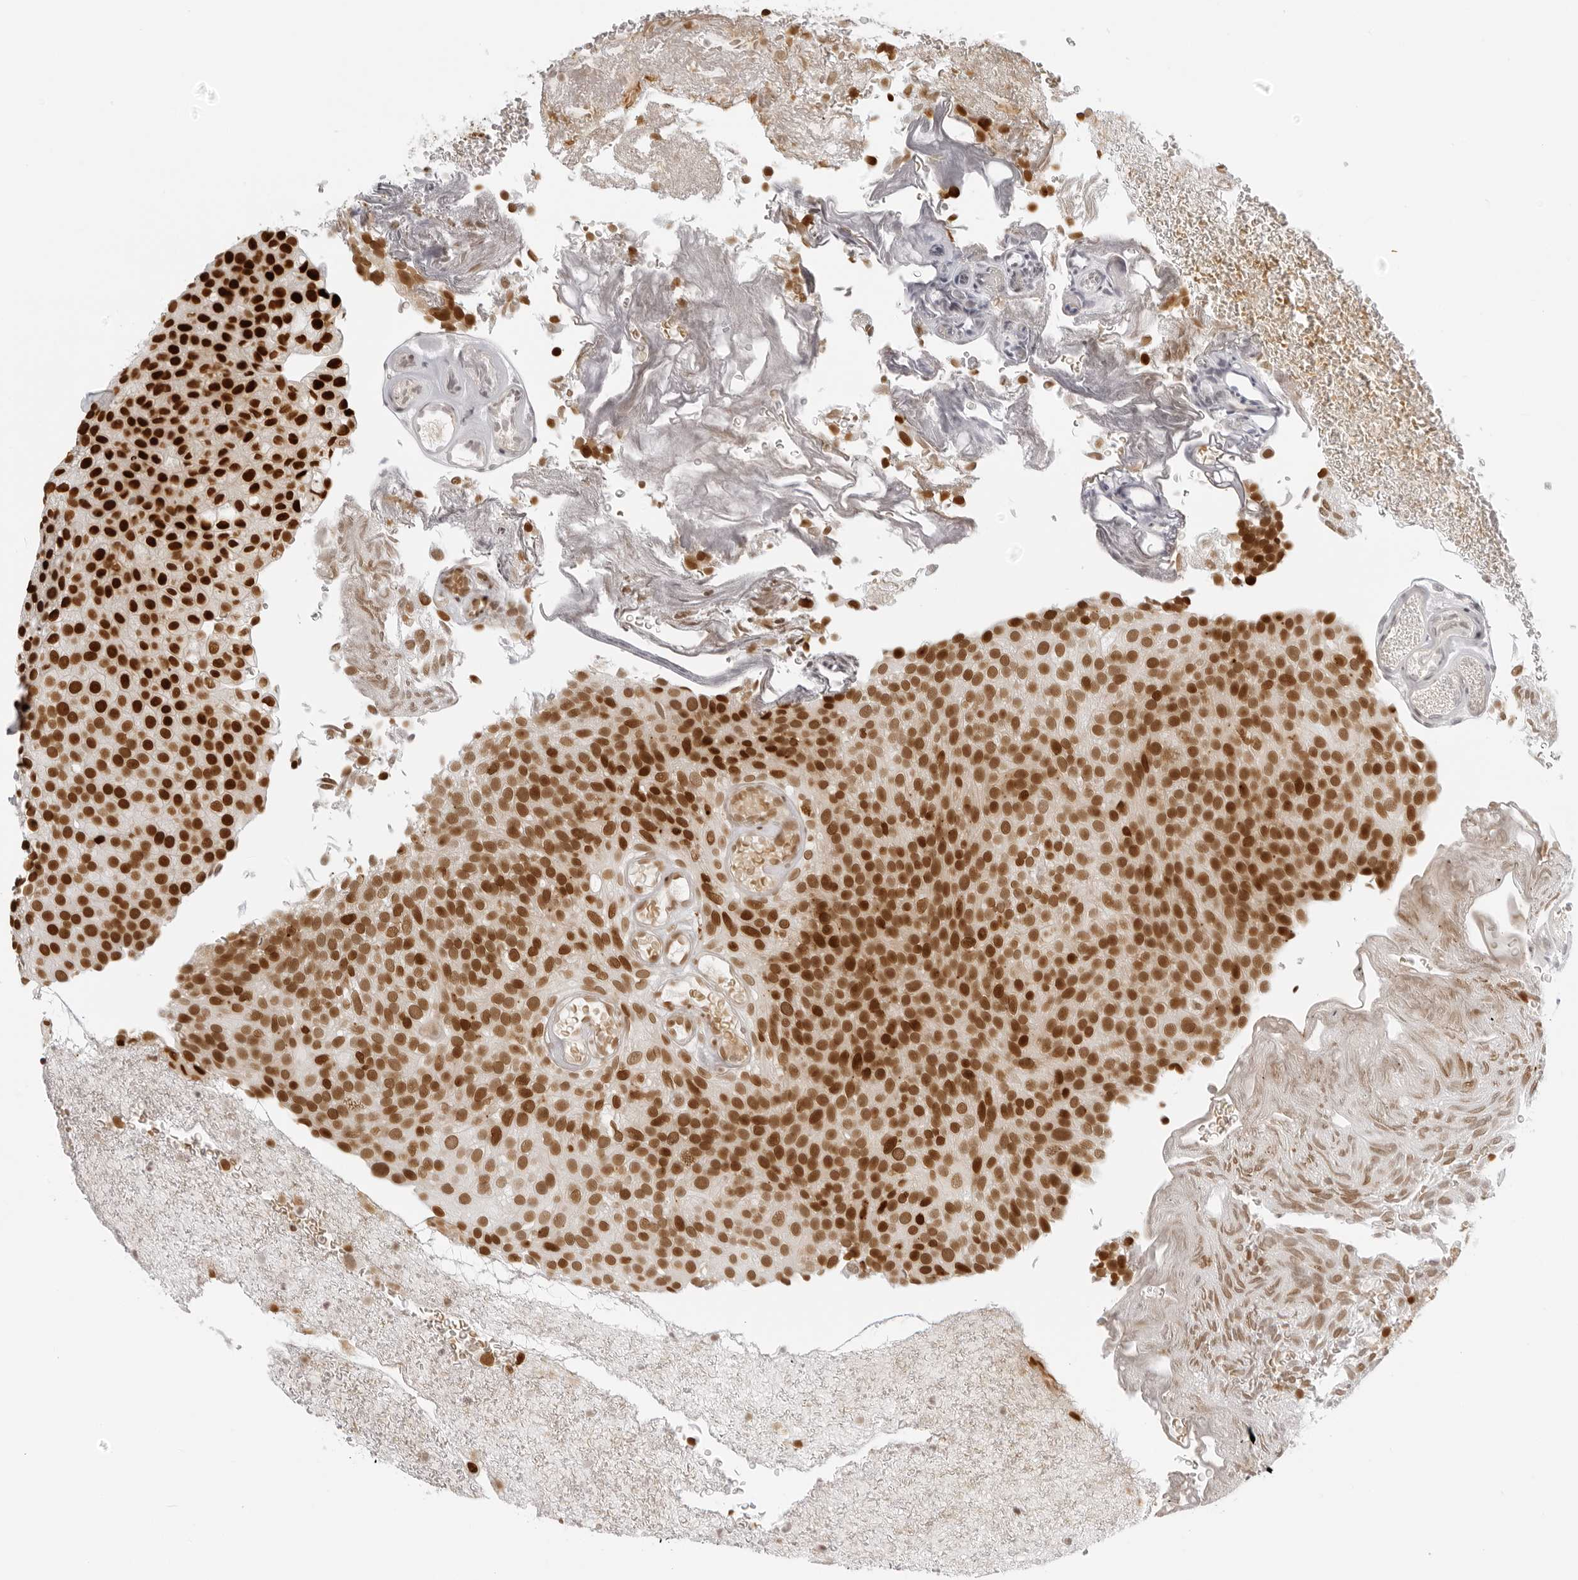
{"staining": {"intensity": "strong", "quantity": ">75%", "location": "nuclear"}, "tissue": "urothelial cancer", "cell_type": "Tumor cells", "image_type": "cancer", "snomed": [{"axis": "morphology", "description": "Urothelial carcinoma, Low grade"}, {"axis": "topography", "description": "Urinary bladder"}], "caption": "This image reveals immunohistochemistry staining of low-grade urothelial carcinoma, with high strong nuclear expression in approximately >75% of tumor cells.", "gene": "RCC1", "patient": {"sex": "male", "age": 78}}